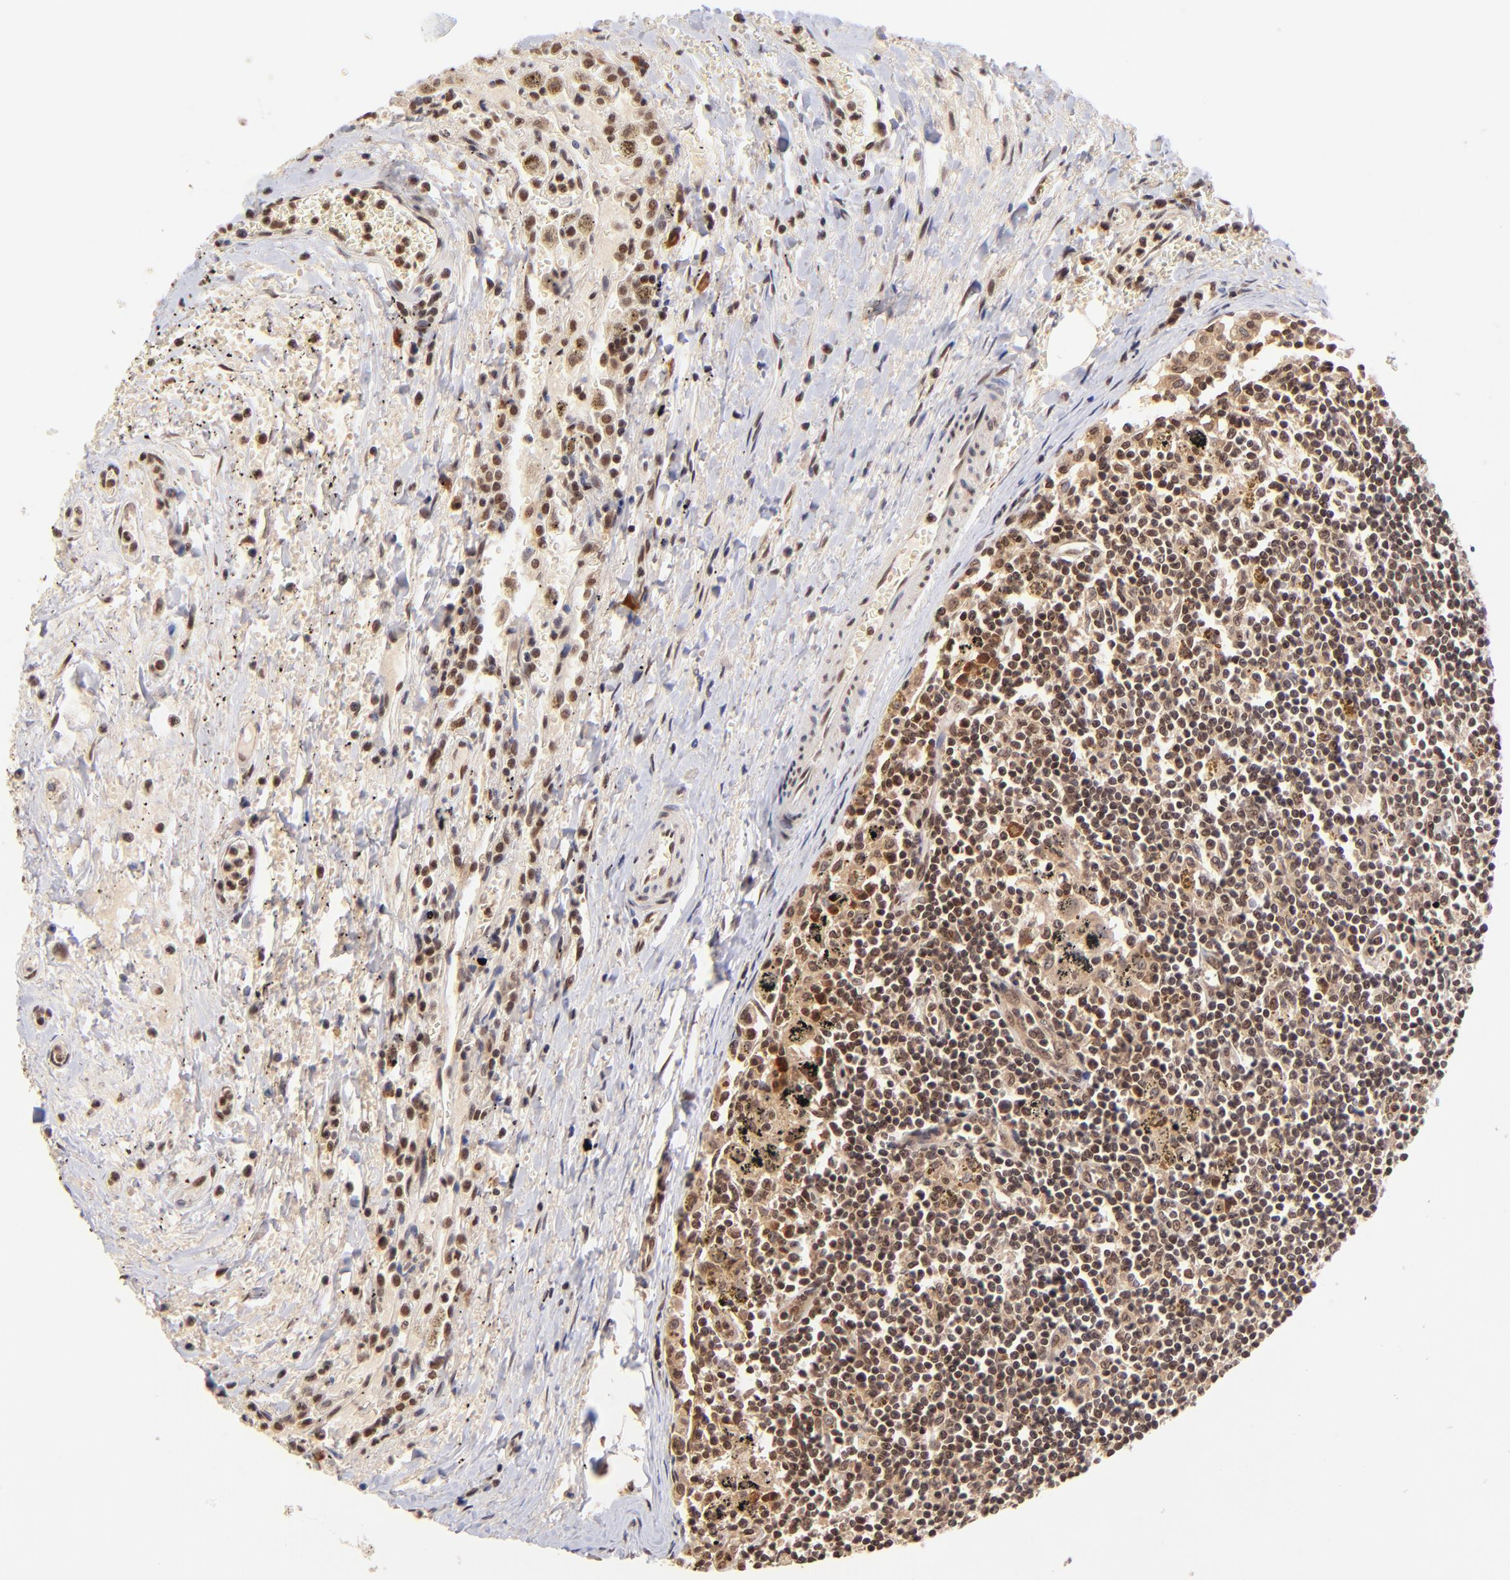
{"staining": {"intensity": "moderate", "quantity": ">75%", "location": "cytoplasmic/membranous,nuclear"}, "tissue": "carcinoid", "cell_type": "Tumor cells", "image_type": "cancer", "snomed": [{"axis": "morphology", "description": "Carcinoid, malignant, NOS"}, {"axis": "topography", "description": "Bronchus"}], "caption": "Immunohistochemistry (IHC) image of neoplastic tissue: human carcinoid (malignant) stained using immunohistochemistry (IHC) shows medium levels of moderate protein expression localized specifically in the cytoplasmic/membranous and nuclear of tumor cells, appearing as a cytoplasmic/membranous and nuclear brown color.", "gene": "WDR25", "patient": {"sex": "male", "age": 55}}